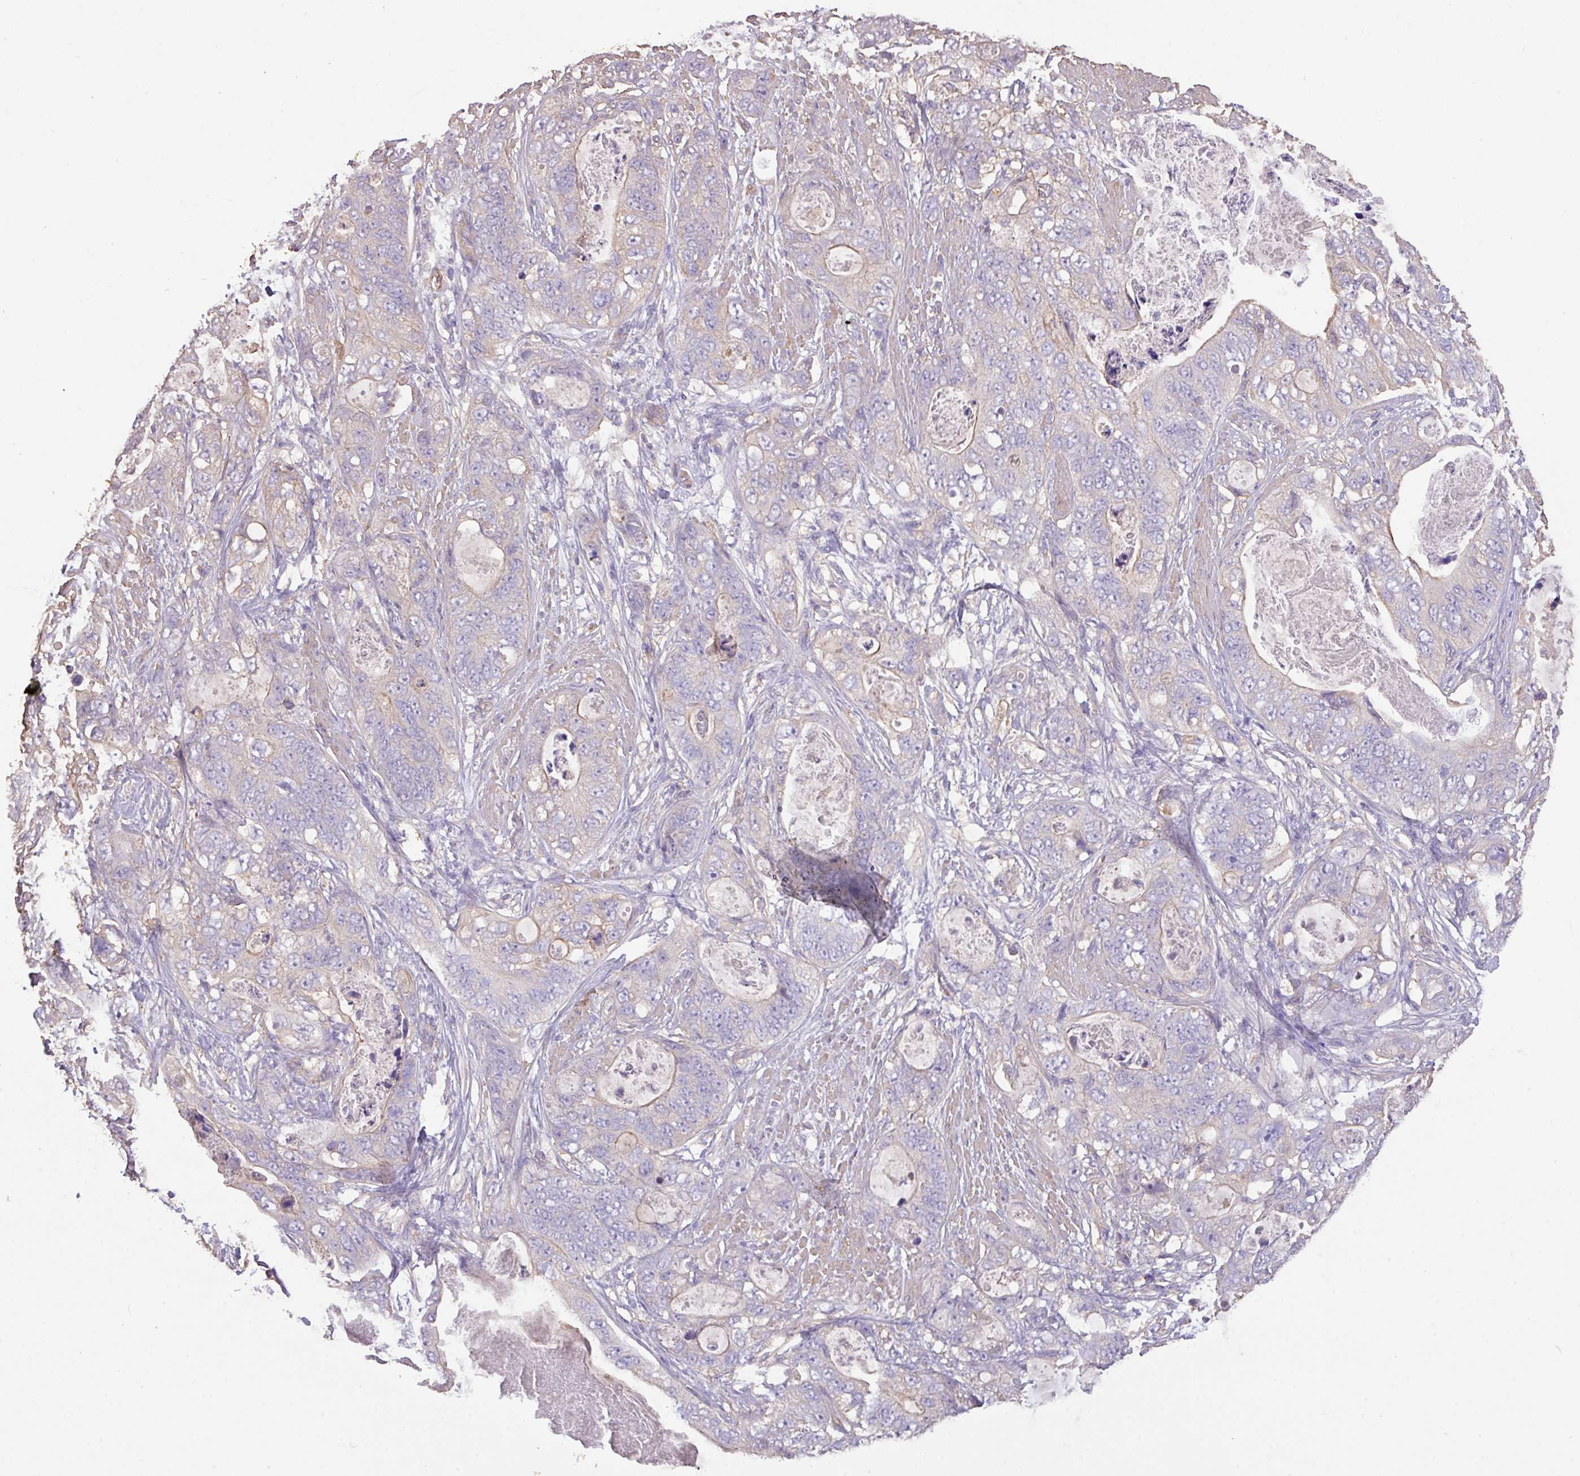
{"staining": {"intensity": "negative", "quantity": "none", "location": "none"}, "tissue": "stomach cancer", "cell_type": "Tumor cells", "image_type": "cancer", "snomed": [{"axis": "morphology", "description": "Adenocarcinoma, NOS"}, {"axis": "topography", "description": "Stomach"}], "caption": "Human adenocarcinoma (stomach) stained for a protein using IHC reveals no positivity in tumor cells.", "gene": "CALML4", "patient": {"sex": "female", "age": 89}}